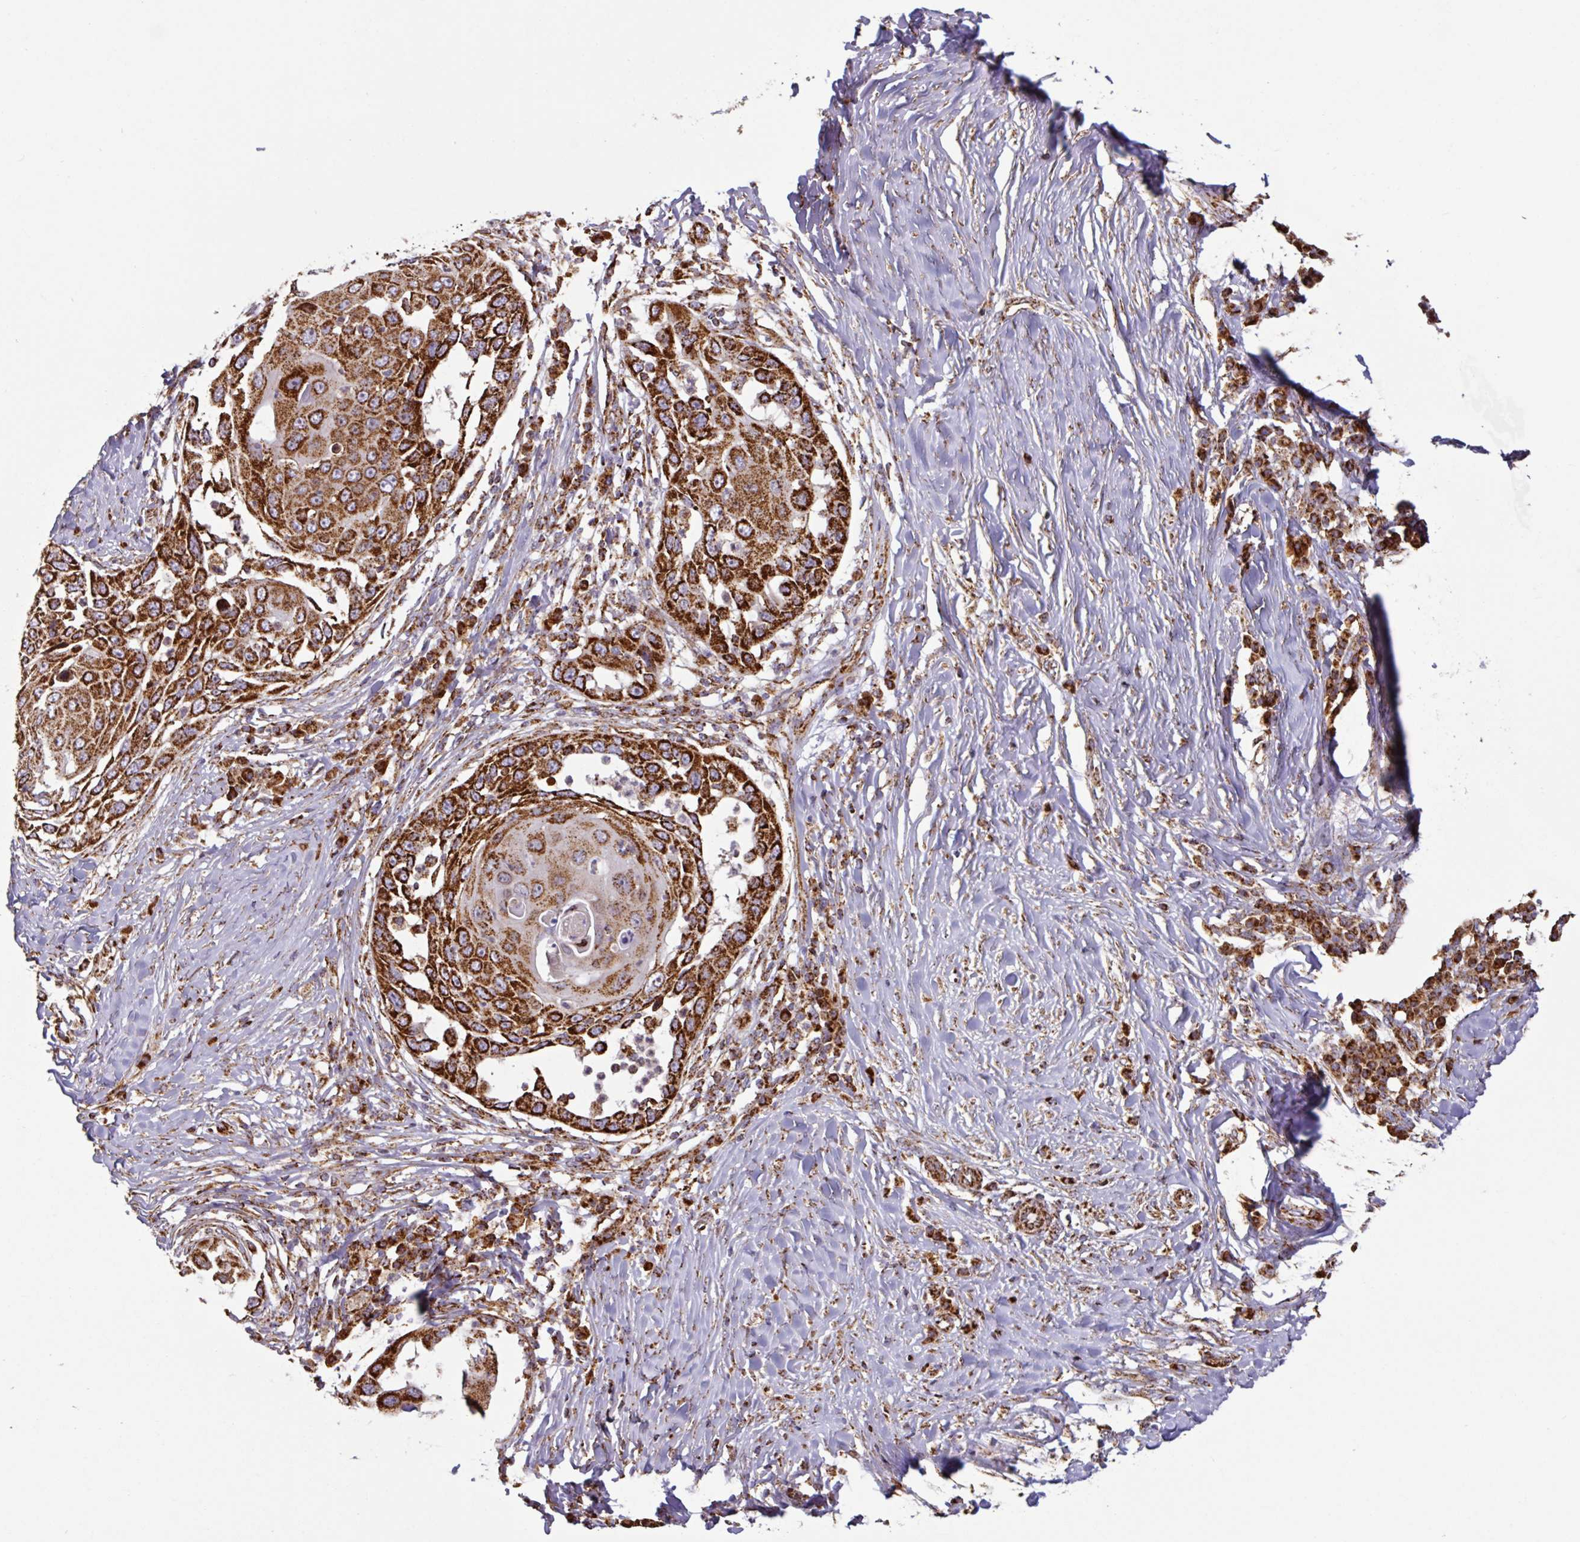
{"staining": {"intensity": "strong", "quantity": ">75%", "location": "cytoplasmic/membranous"}, "tissue": "skin cancer", "cell_type": "Tumor cells", "image_type": "cancer", "snomed": [{"axis": "morphology", "description": "Squamous cell carcinoma, NOS"}, {"axis": "topography", "description": "Skin"}], "caption": "Tumor cells reveal high levels of strong cytoplasmic/membranous staining in about >75% of cells in human skin cancer.", "gene": "TRAP1", "patient": {"sex": "female", "age": 44}}